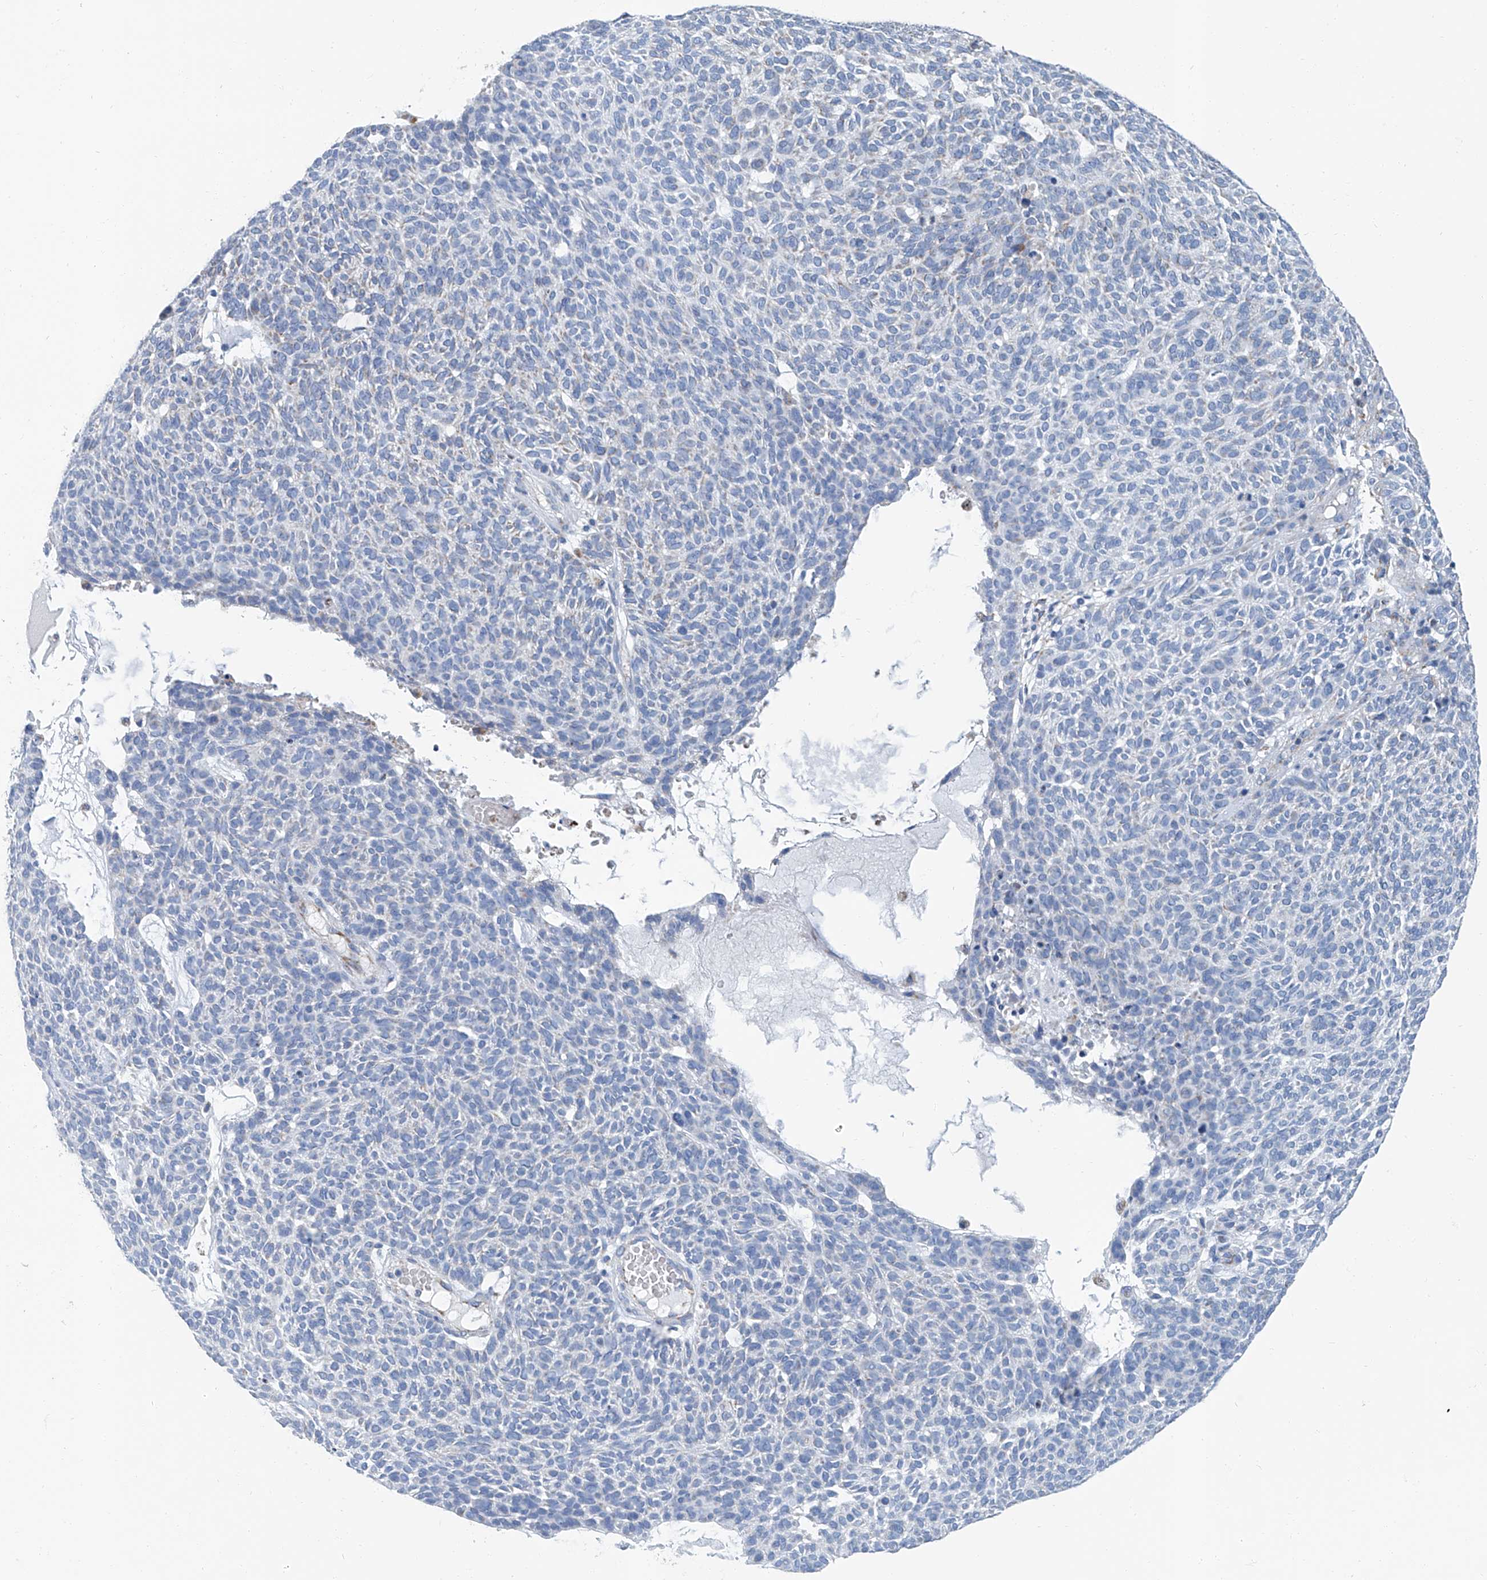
{"staining": {"intensity": "negative", "quantity": "none", "location": "none"}, "tissue": "skin cancer", "cell_type": "Tumor cells", "image_type": "cancer", "snomed": [{"axis": "morphology", "description": "Squamous cell carcinoma, NOS"}, {"axis": "topography", "description": "Skin"}], "caption": "This is an immunohistochemistry histopathology image of skin cancer. There is no staining in tumor cells.", "gene": "MT-ND1", "patient": {"sex": "female", "age": 90}}